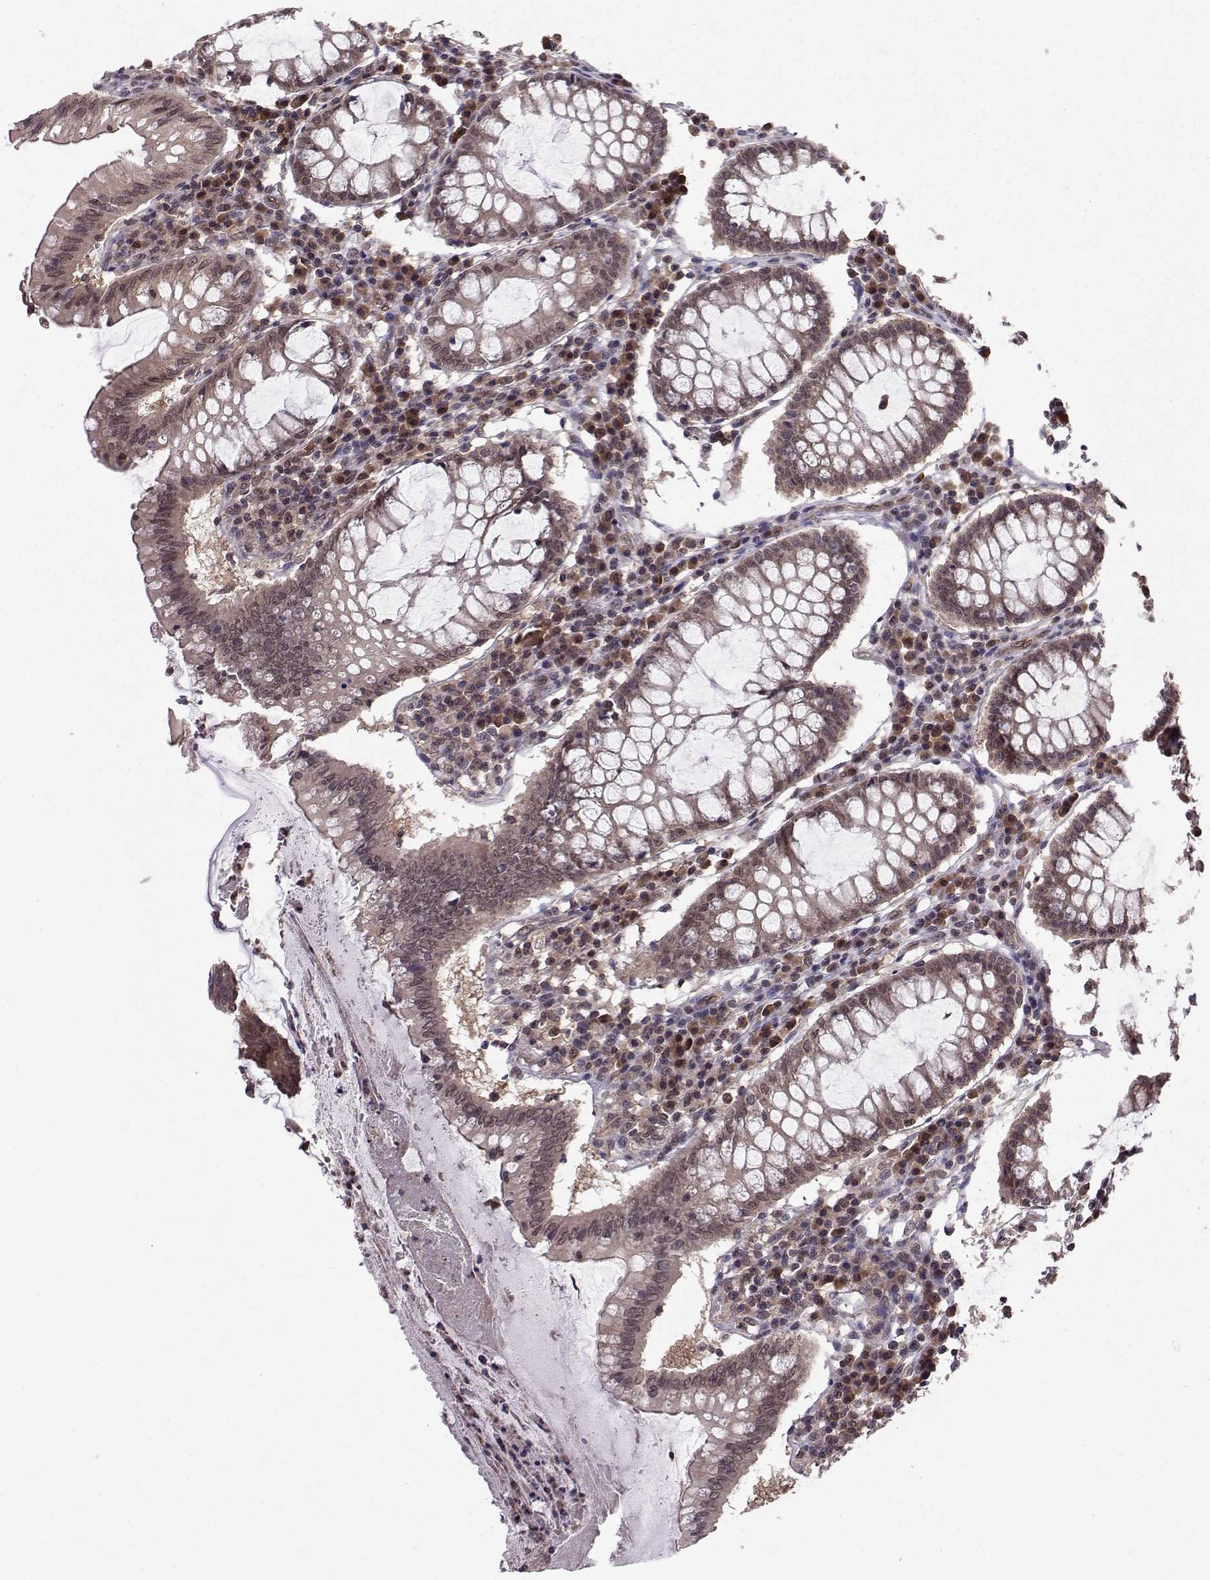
{"staining": {"intensity": "weak", "quantity": ">75%", "location": "cytoplasmic/membranous"}, "tissue": "colorectal cancer", "cell_type": "Tumor cells", "image_type": "cancer", "snomed": [{"axis": "morphology", "description": "Adenocarcinoma, NOS"}, {"axis": "topography", "description": "Colon"}], "caption": "Immunohistochemistry (DAB) staining of colorectal adenocarcinoma reveals weak cytoplasmic/membranous protein expression in approximately >75% of tumor cells.", "gene": "PPP2R2A", "patient": {"sex": "female", "age": 70}}